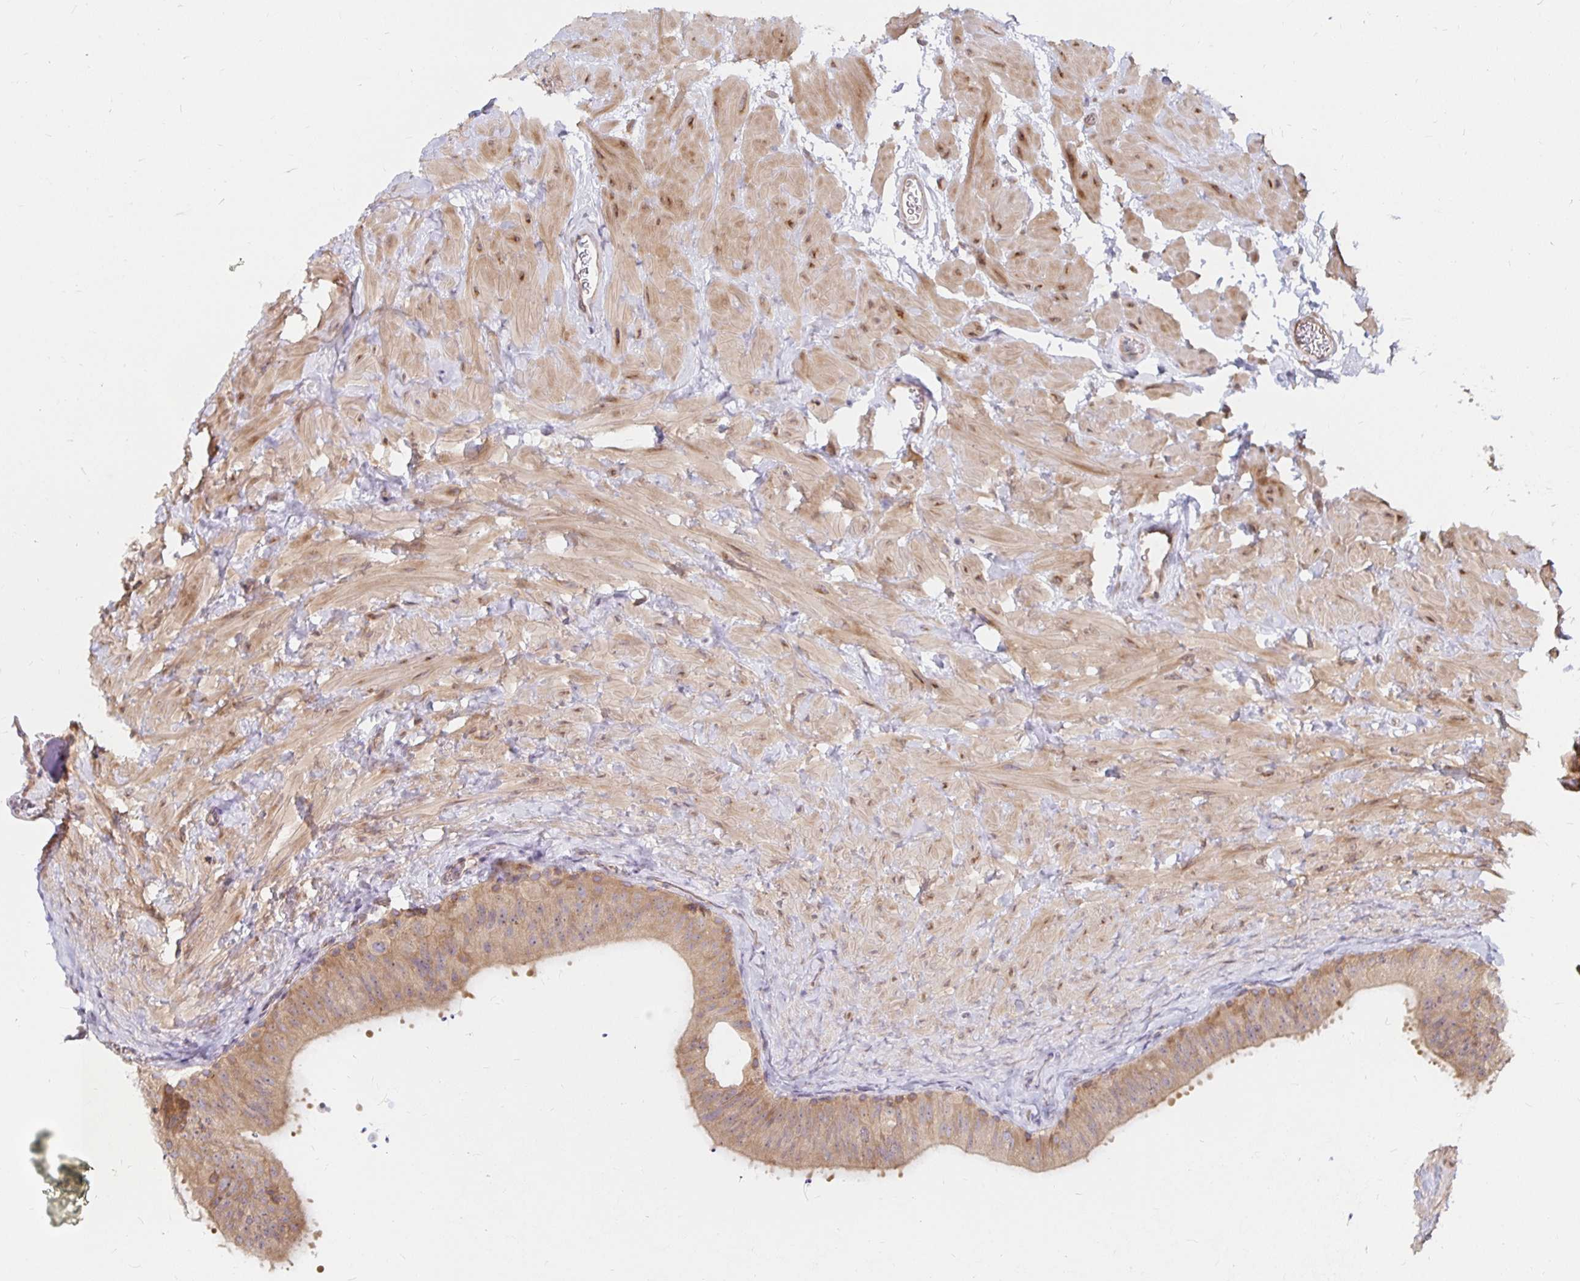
{"staining": {"intensity": "moderate", "quantity": ">75%", "location": "cytoplasmic/membranous"}, "tissue": "epididymis", "cell_type": "Glandular cells", "image_type": "normal", "snomed": [{"axis": "morphology", "description": "Normal tissue, NOS"}, {"axis": "topography", "description": "Epididymis, spermatic cord, NOS"}, {"axis": "topography", "description": "Epididymis"}], "caption": "DAB (3,3'-diaminobenzidine) immunohistochemical staining of benign human epididymis demonstrates moderate cytoplasmic/membranous protein staining in about >75% of glandular cells.", "gene": "PDAP1", "patient": {"sex": "male", "age": 31}}